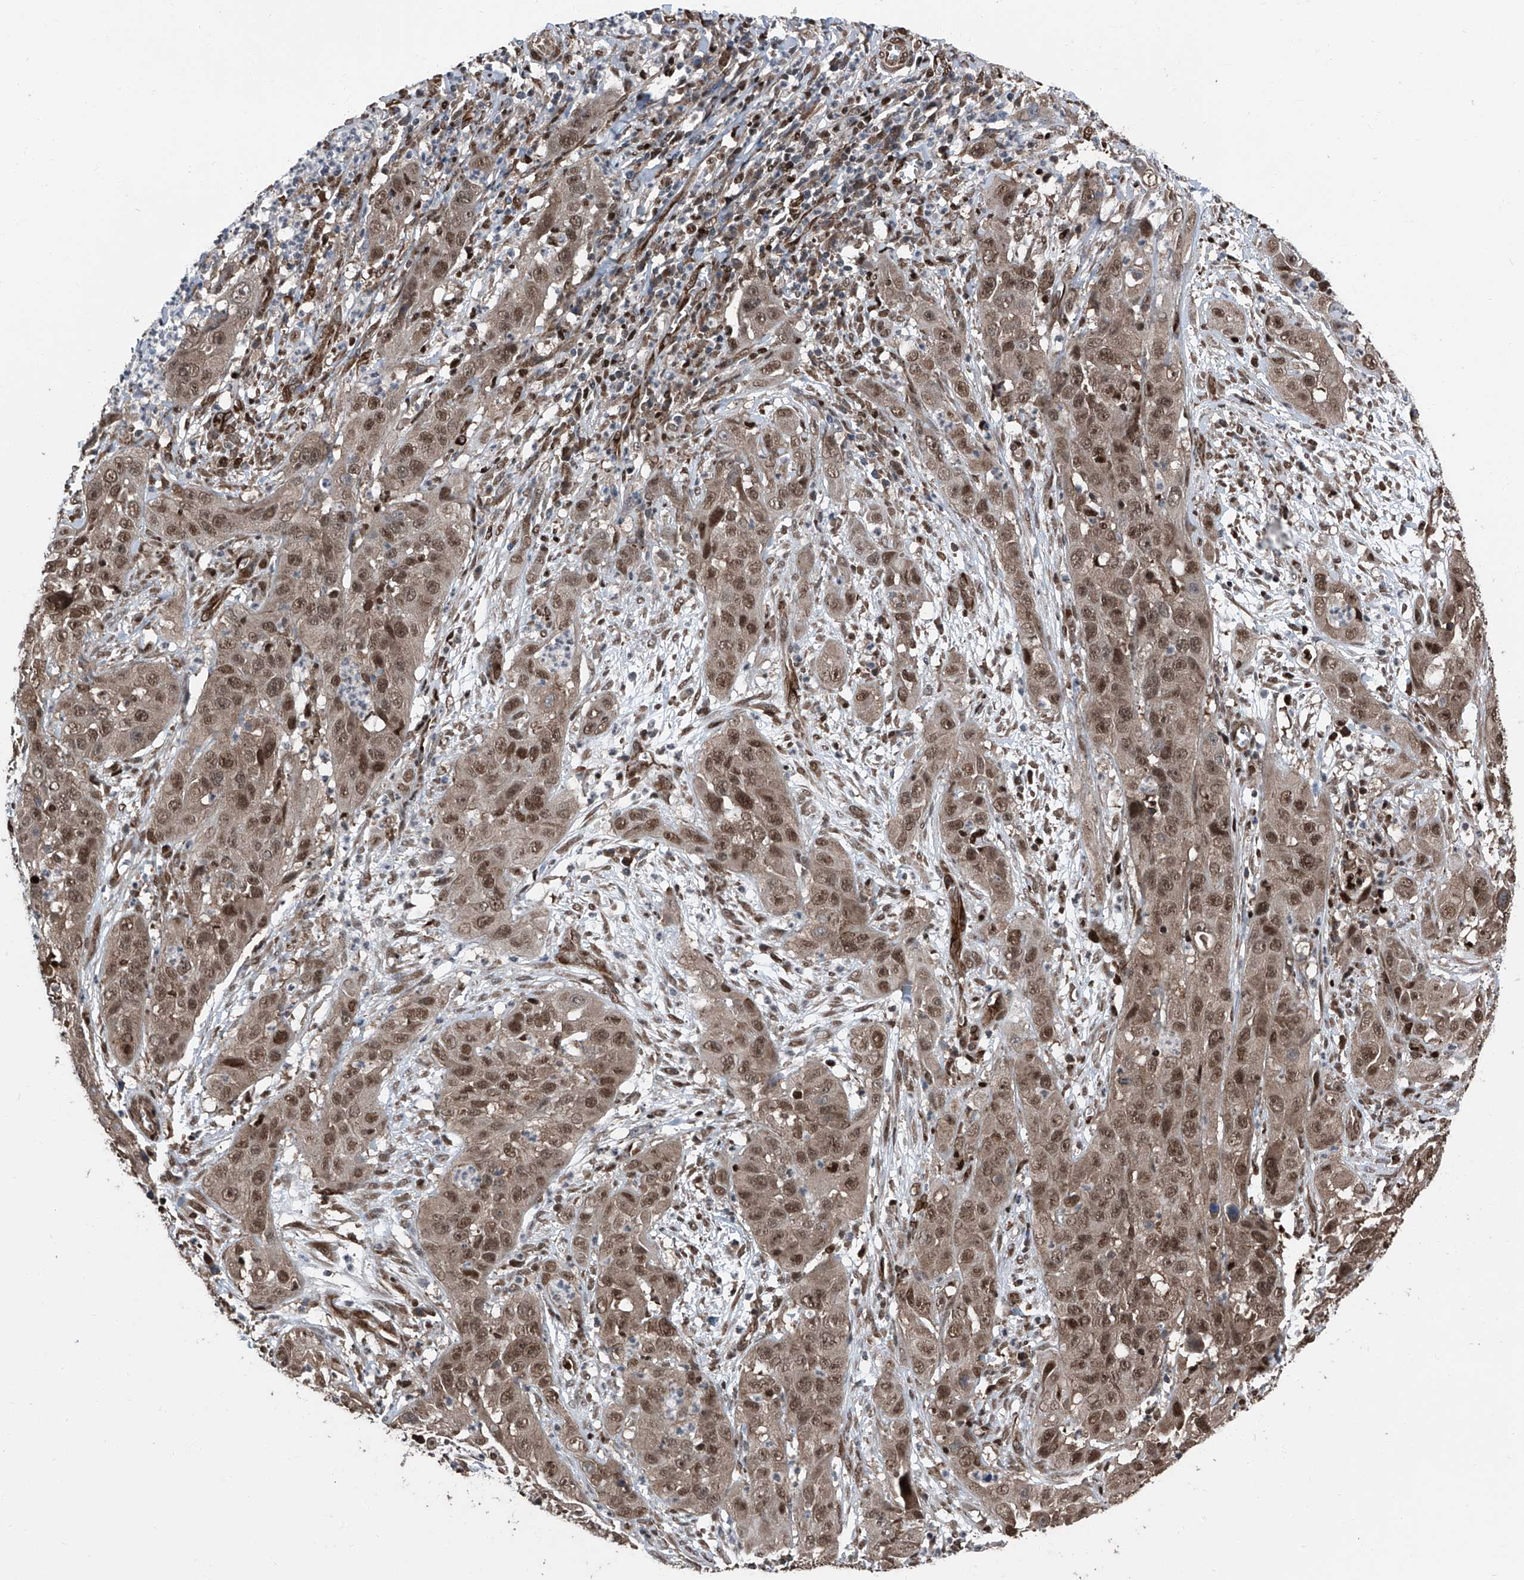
{"staining": {"intensity": "moderate", "quantity": ">75%", "location": "nuclear"}, "tissue": "cervical cancer", "cell_type": "Tumor cells", "image_type": "cancer", "snomed": [{"axis": "morphology", "description": "Squamous cell carcinoma, NOS"}, {"axis": "topography", "description": "Cervix"}], "caption": "The photomicrograph shows immunohistochemical staining of cervical cancer (squamous cell carcinoma). There is moderate nuclear expression is seen in about >75% of tumor cells.", "gene": "FKBP5", "patient": {"sex": "female", "age": 32}}